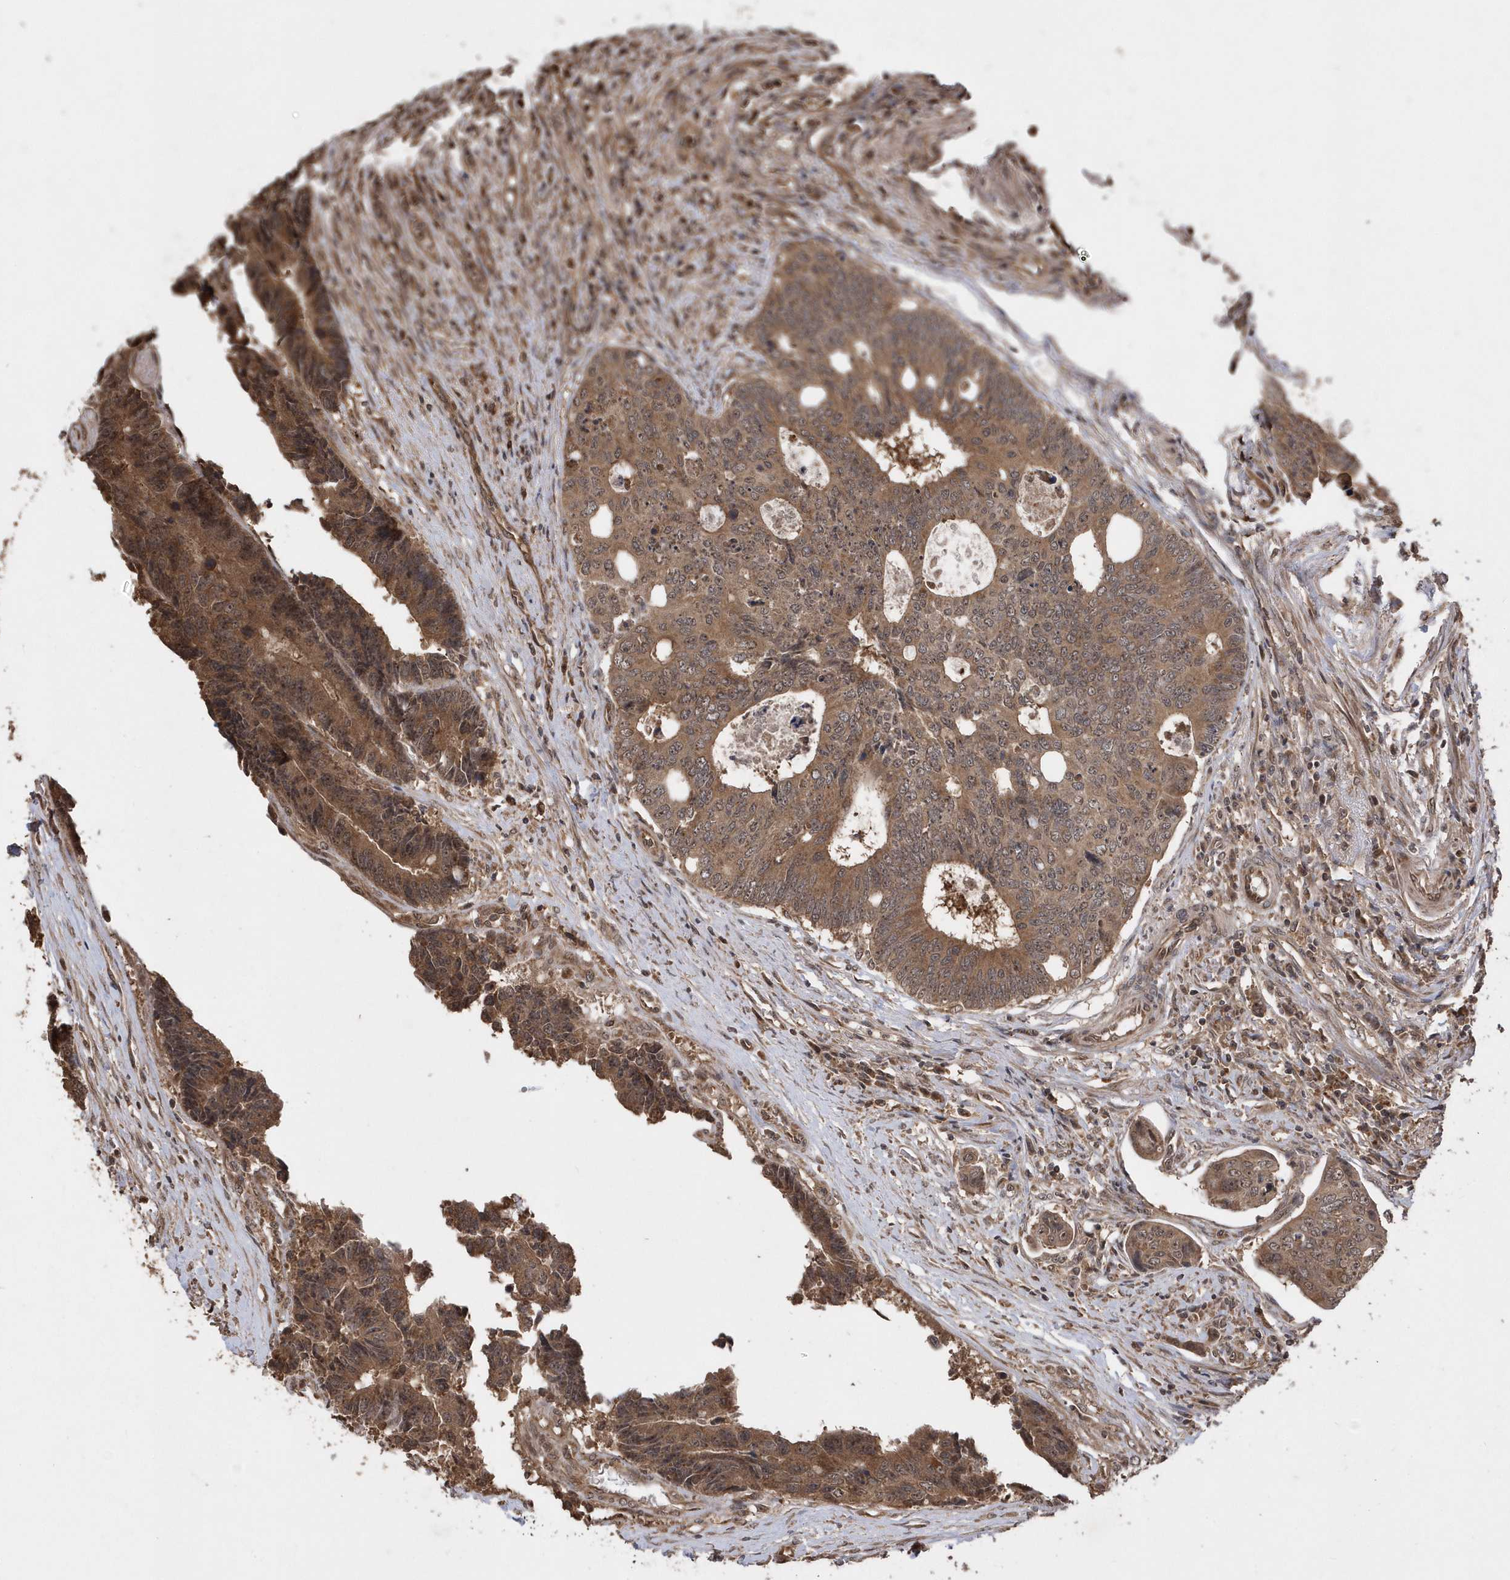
{"staining": {"intensity": "moderate", "quantity": ">75%", "location": "cytoplasmic/membranous"}, "tissue": "colorectal cancer", "cell_type": "Tumor cells", "image_type": "cancer", "snomed": [{"axis": "morphology", "description": "Adenocarcinoma, NOS"}, {"axis": "topography", "description": "Rectum"}], "caption": "Immunohistochemistry (IHC) image of colorectal adenocarcinoma stained for a protein (brown), which reveals medium levels of moderate cytoplasmic/membranous positivity in approximately >75% of tumor cells.", "gene": "WASHC5", "patient": {"sex": "male", "age": 84}}